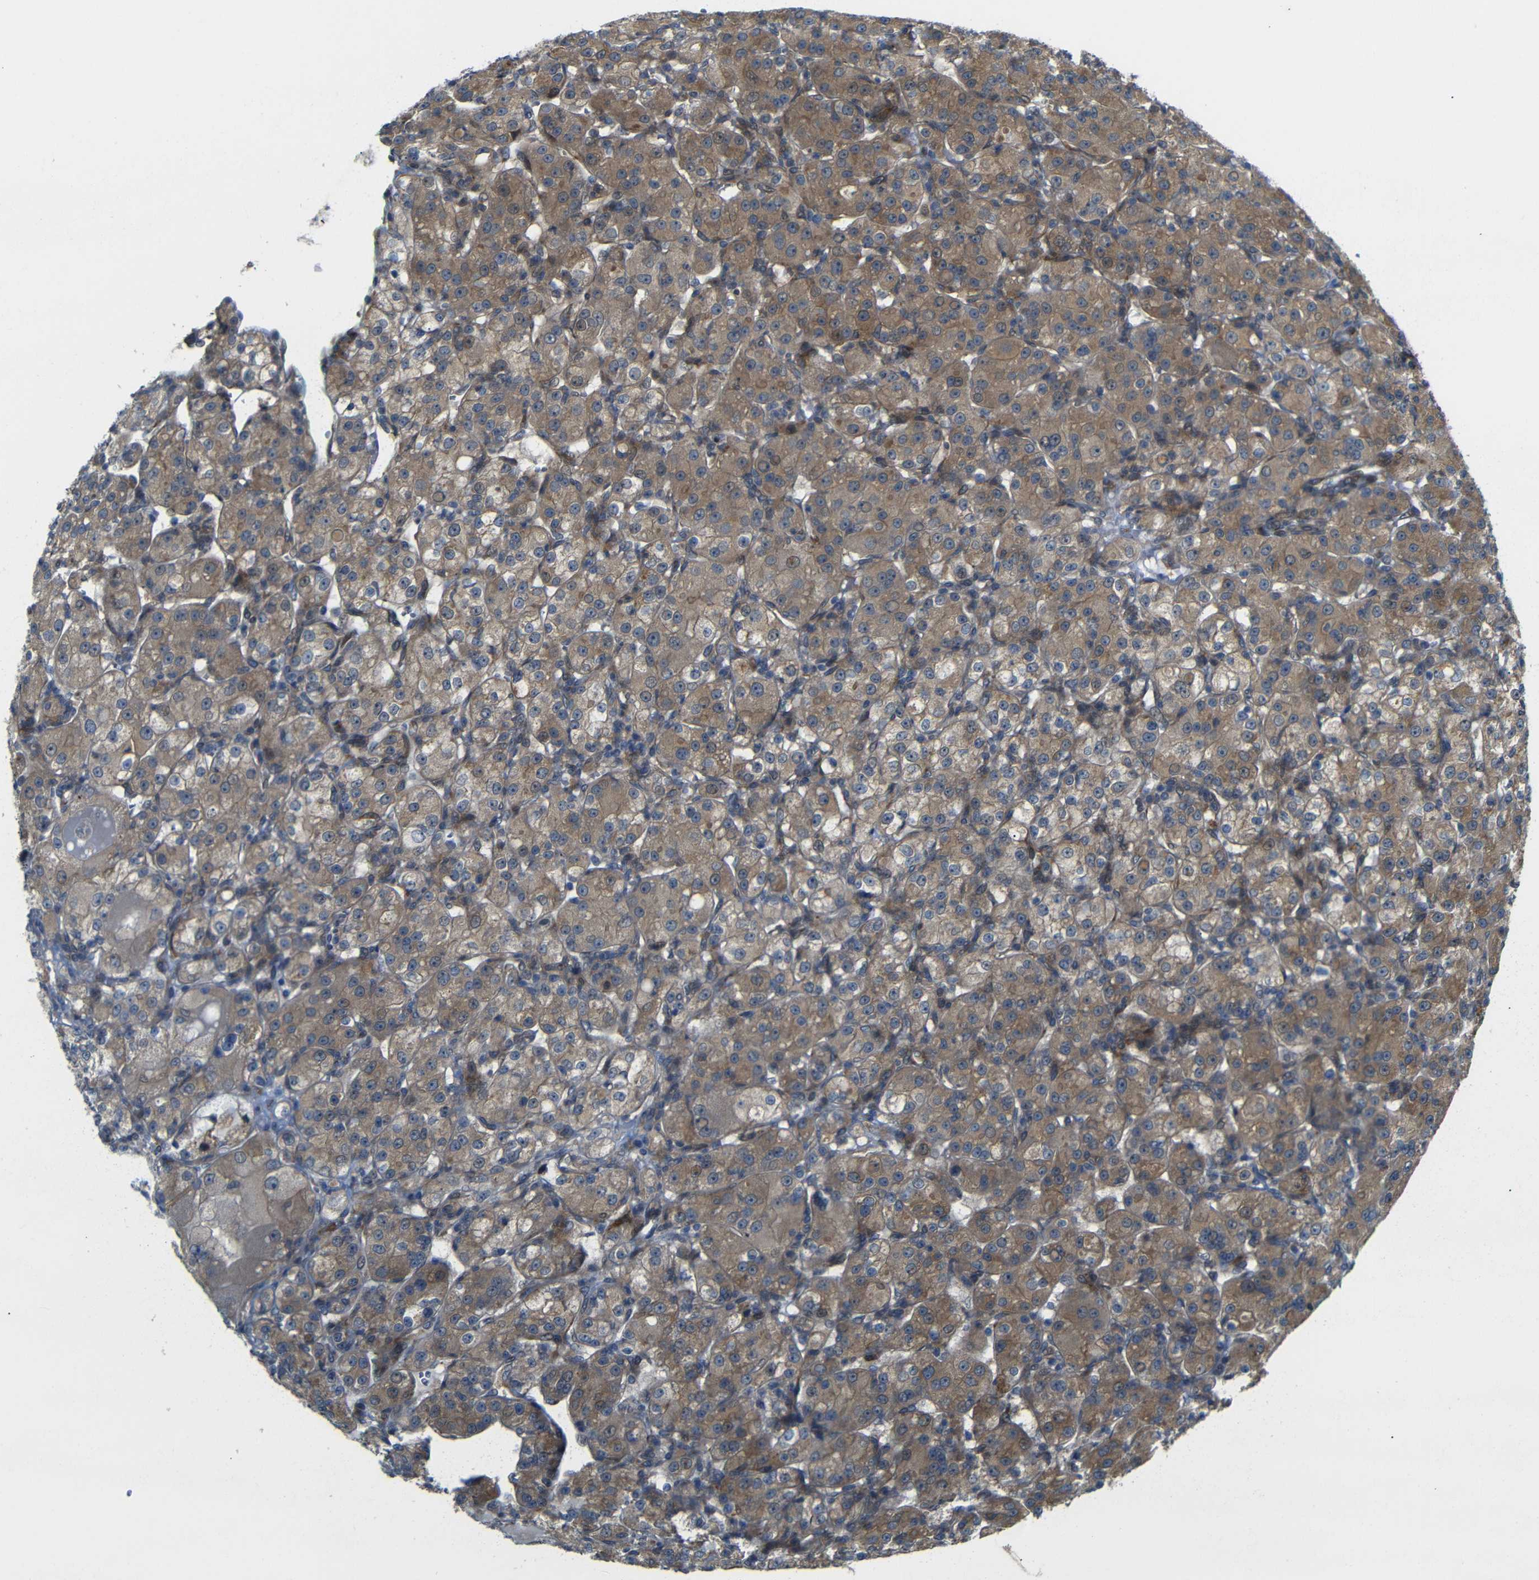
{"staining": {"intensity": "moderate", "quantity": ">75%", "location": "cytoplasmic/membranous"}, "tissue": "renal cancer", "cell_type": "Tumor cells", "image_type": "cancer", "snomed": [{"axis": "morphology", "description": "Normal tissue, NOS"}, {"axis": "morphology", "description": "Adenocarcinoma, NOS"}, {"axis": "topography", "description": "Kidney"}], "caption": "Protein staining of renal cancer (adenocarcinoma) tissue displays moderate cytoplasmic/membranous expression in approximately >75% of tumor cells. (Stains: DAB (3,3'-diaminobenzidine) in brown, nuclei in blue, Microscopy: brightfield microscopy at high magnification).", "gene": "P3H2", "patient": {"sex": "male", "age": 61}}